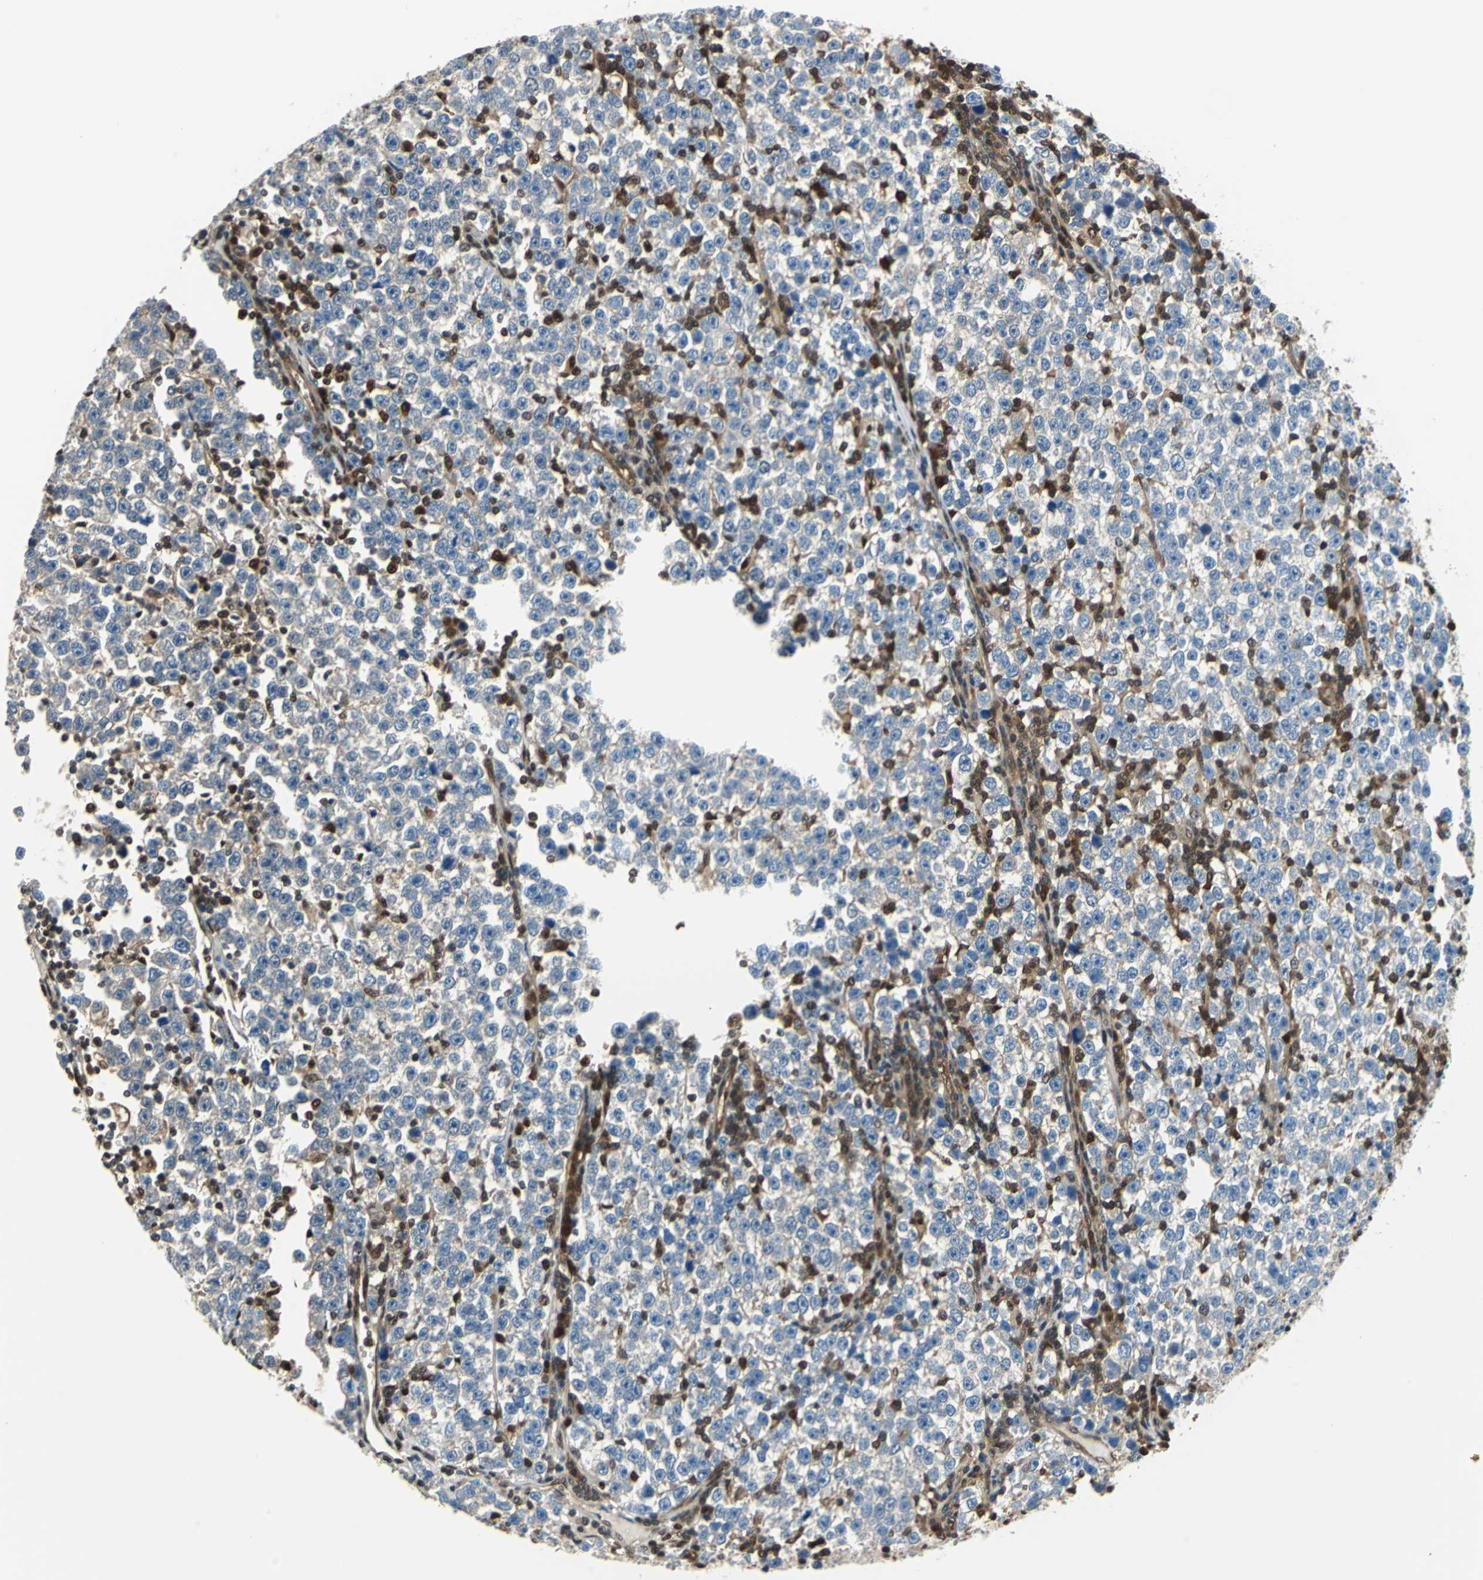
{"staining": {"intensity": "negative", "quantity": "none", "location": "none"}, "tissue": "testis cancer", "cell_type": "Tumor cells", "image_type": "cancer", "snomed": [{"axis": "morphology", "description": "Seminoma, NOS"}, {"axis": "topography", "description": "Testis"}], "caption": "IHC micrograph of human seminoma (testis) stained for a protein (brown), which demonstrates no positivity in tumor cells.", "gene": "PSME1", "patient": {"sex": "male", "age": 43}}